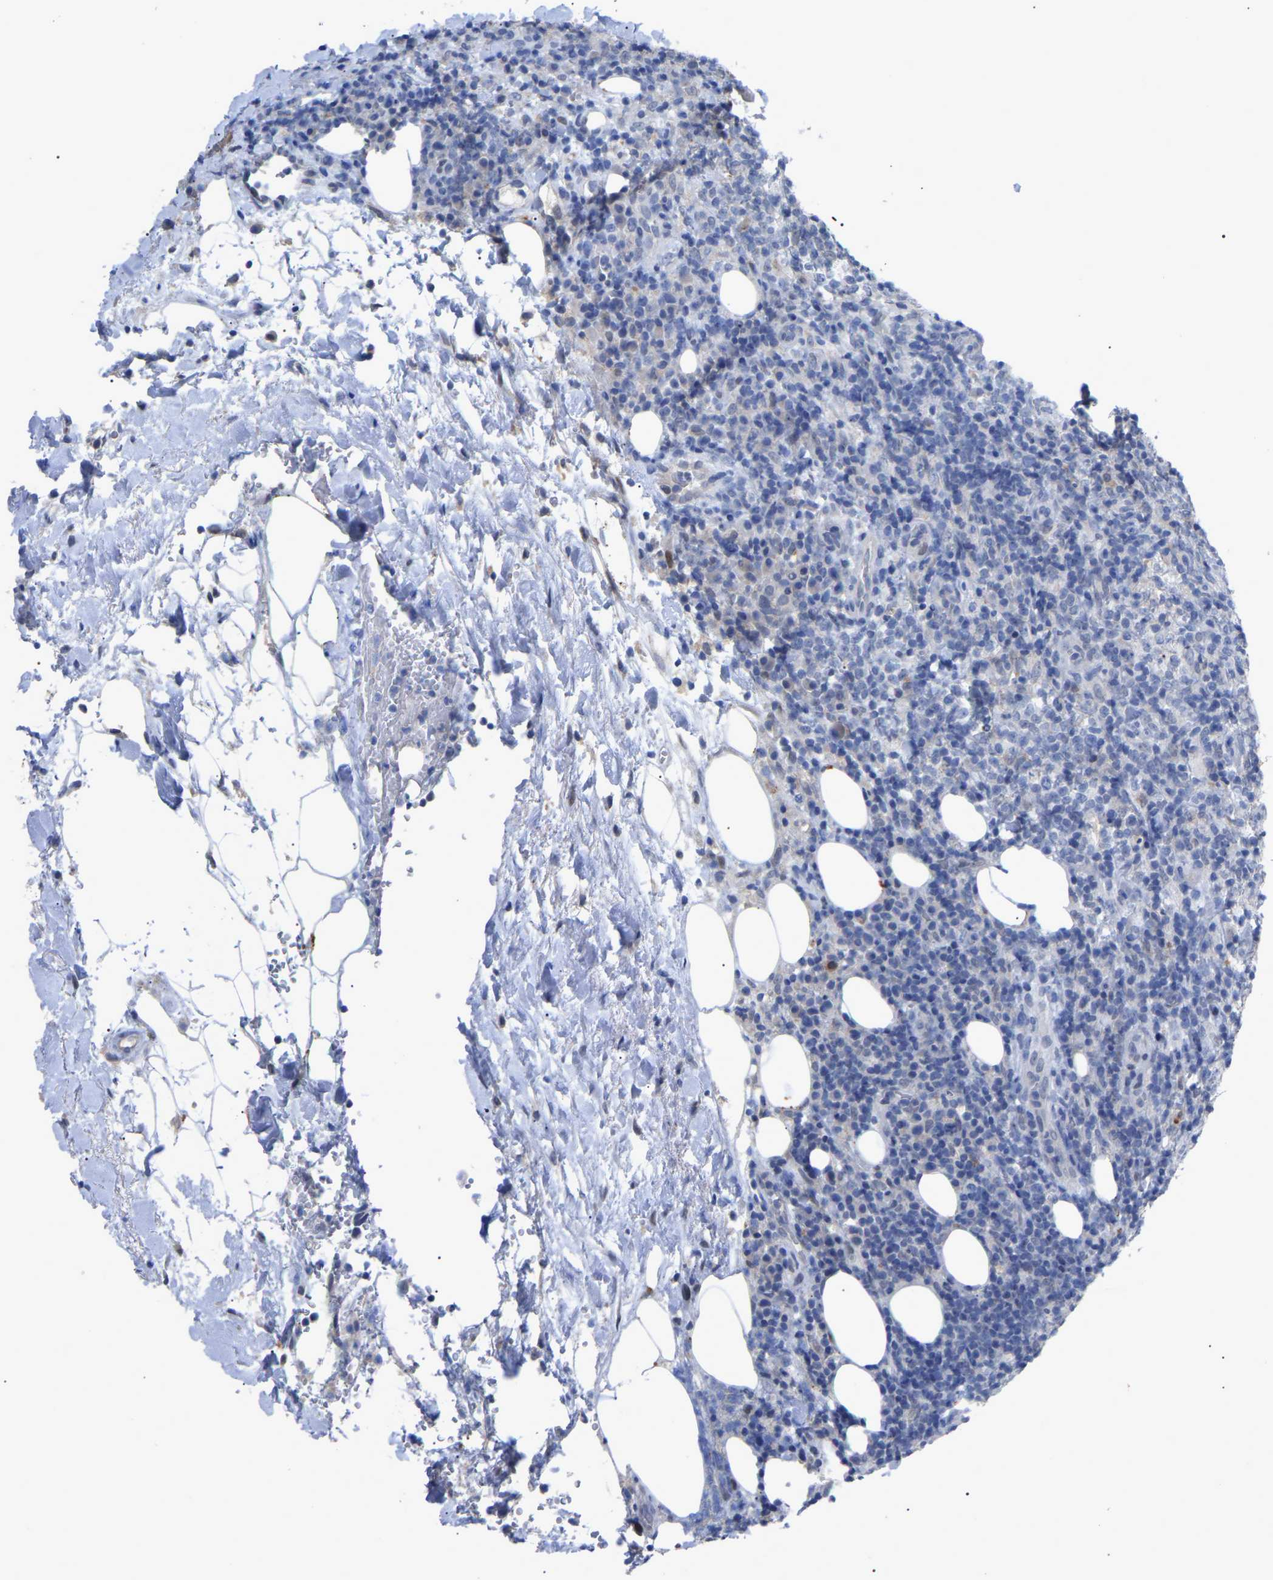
{"staining": {"intensity": "negative", "quantity": "none", "location": "none"}, "tissue": "lymphoma", "cell_type": "Tumor cells", "image_type": "cancer", "snomed": [{"axis": "morphology", "description": "Malignant lymphoma, non-Hodgkin's type, High grade"}, {"axis": "topography", "description": "Lymph node"}], "caption": "This is an immunohistochemistry micrograph of human malignant lymphoma, non-Hodgkin's type (high-grade). There is no staining in tumor cells.", "gene": "SMPD2", "patient": {"sex": "female", "age": 76}}